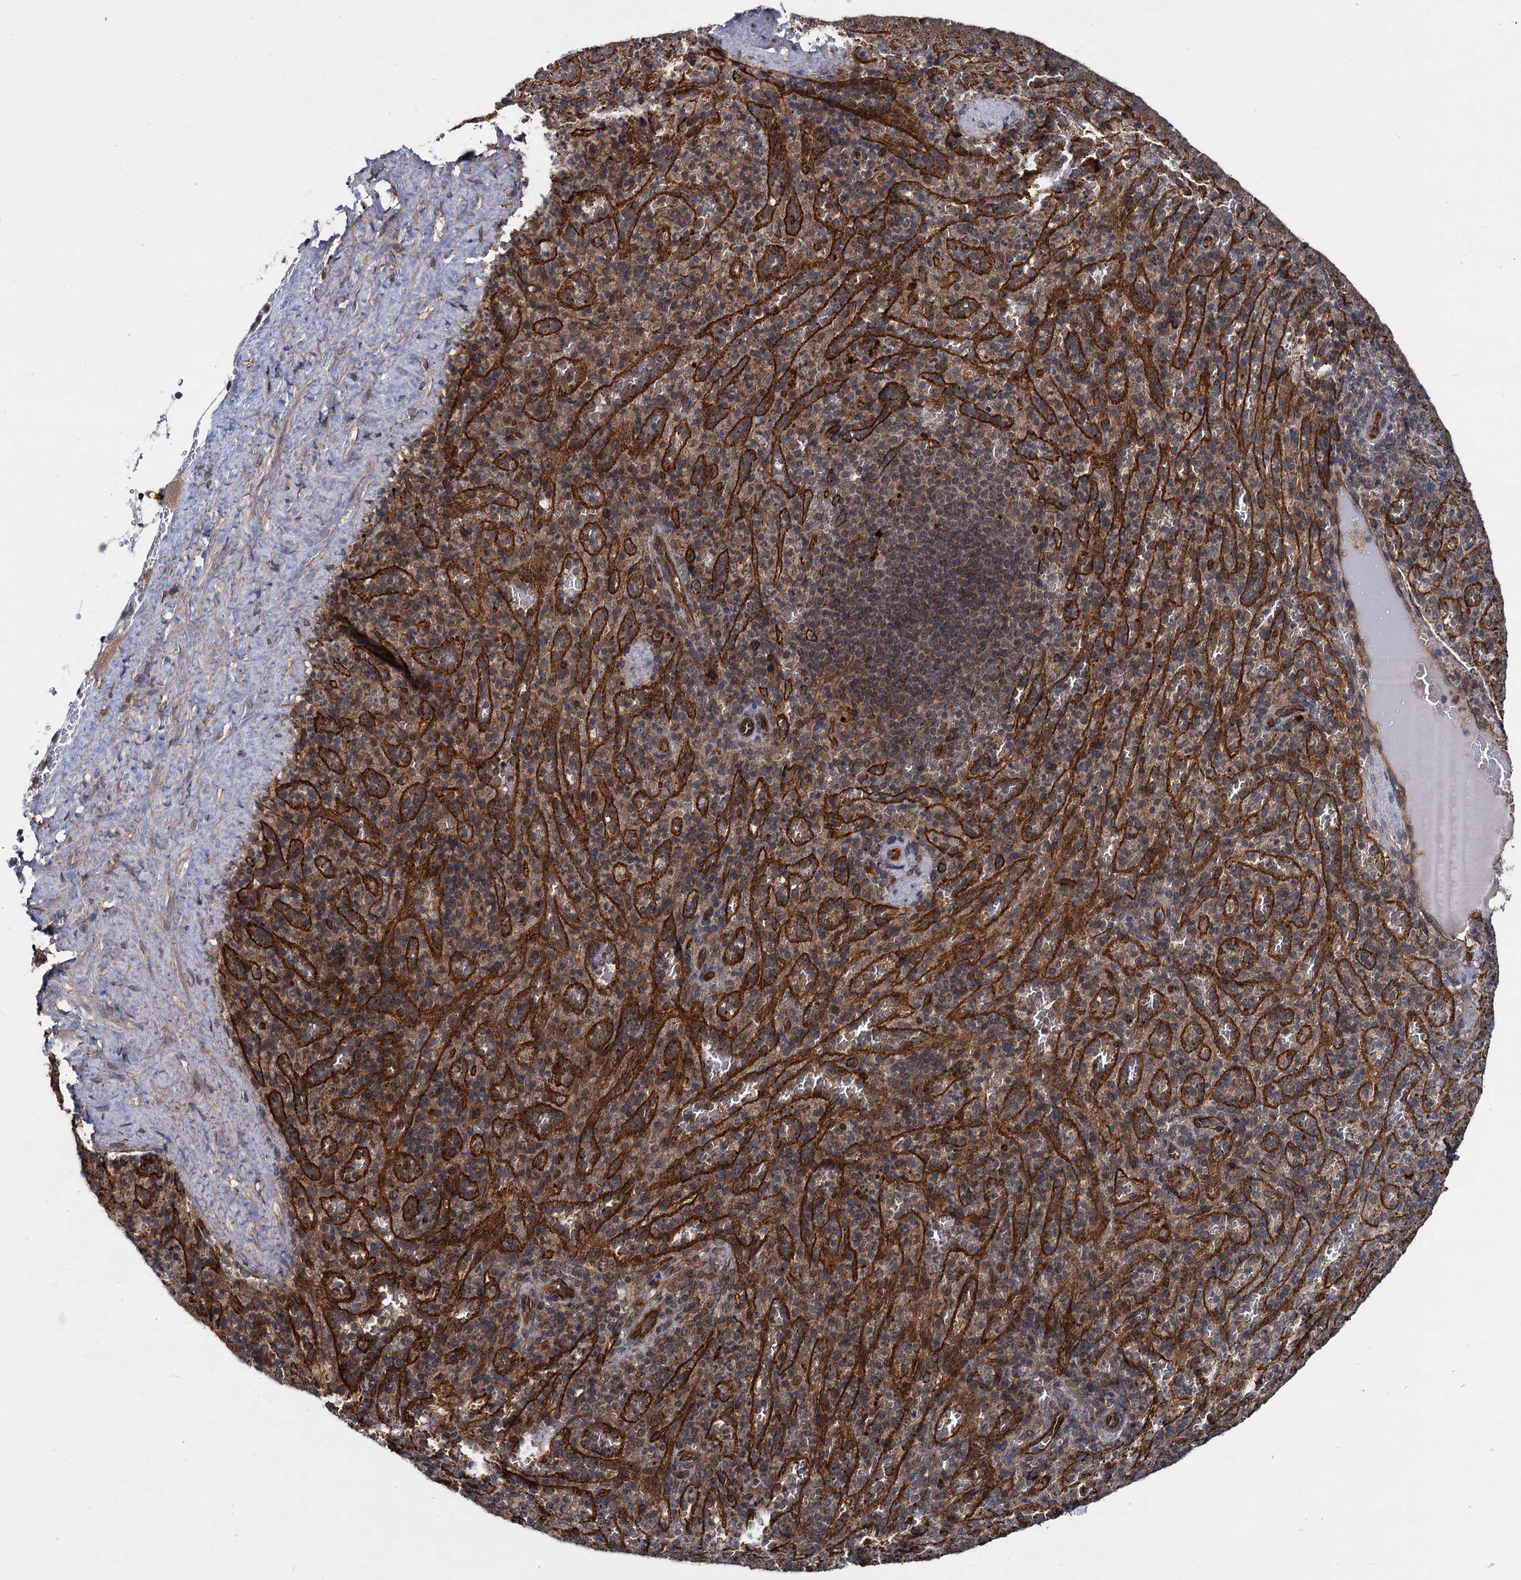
{"staining": {"intensity": "moderate", "quantity": "<25%", "location": "cytoplasmic/membranous"}, "tissue": "spleen", "cell_type": "Cells in red pulp", "image_type": "normal", "snomed": [{"axis": "morphology", "description": "Normal tissue, NOS"}, {"axis": "topography", "description": "Spleen"}], "caption": "Spleen stained for a protein displays moderate cytoplasmic/membranous positivity in cells in red pulp. (DAB (3,3'-diaminobenzidine) IHC, brown staining for protein, blue staining for nuclei).", "gene": "ZFYVE19", "patient": {"sex": "female", "age": 21}}